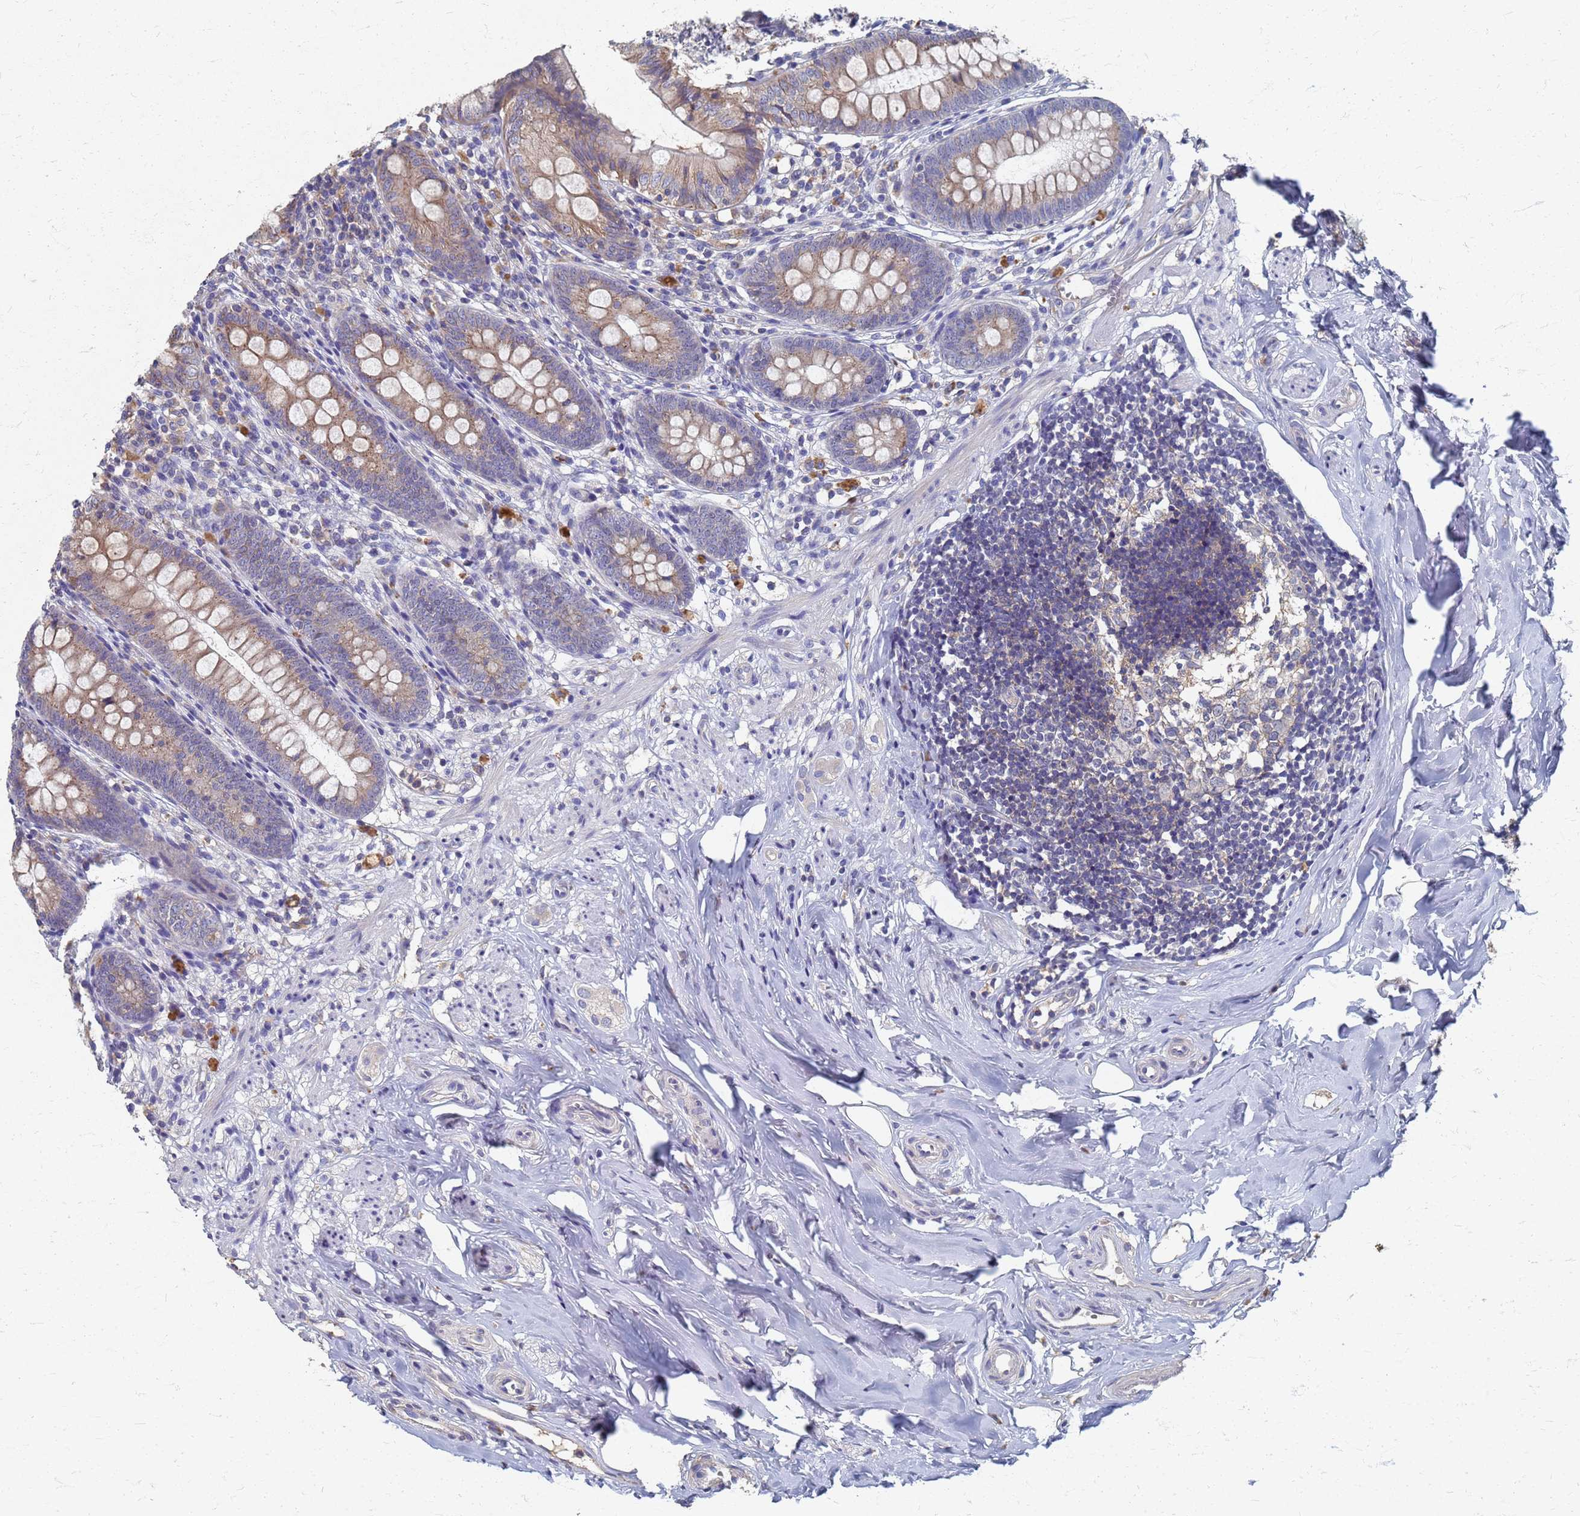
{"staining": {"intensity": "moderate", "quantity": "25%-75%", "location": "cytoplasmic/membranous"}, "tissue": "appendix", "cell_type": "Glandular cells", "image_type": "normal", "snomed": [{"axis": "morphology", "description": "Normal tissue, NOS"}, {"axis": "topography", "description": "Appendix"}], "caption": "About 25%-75% of glandular cells in normal appendix demonstrate moderate cytoplasmic/membranous protein expression as visualized by brown immunohistochemical staining.", "gene": "KRCC1", "patient": {"sex": "female", "age": 51}}